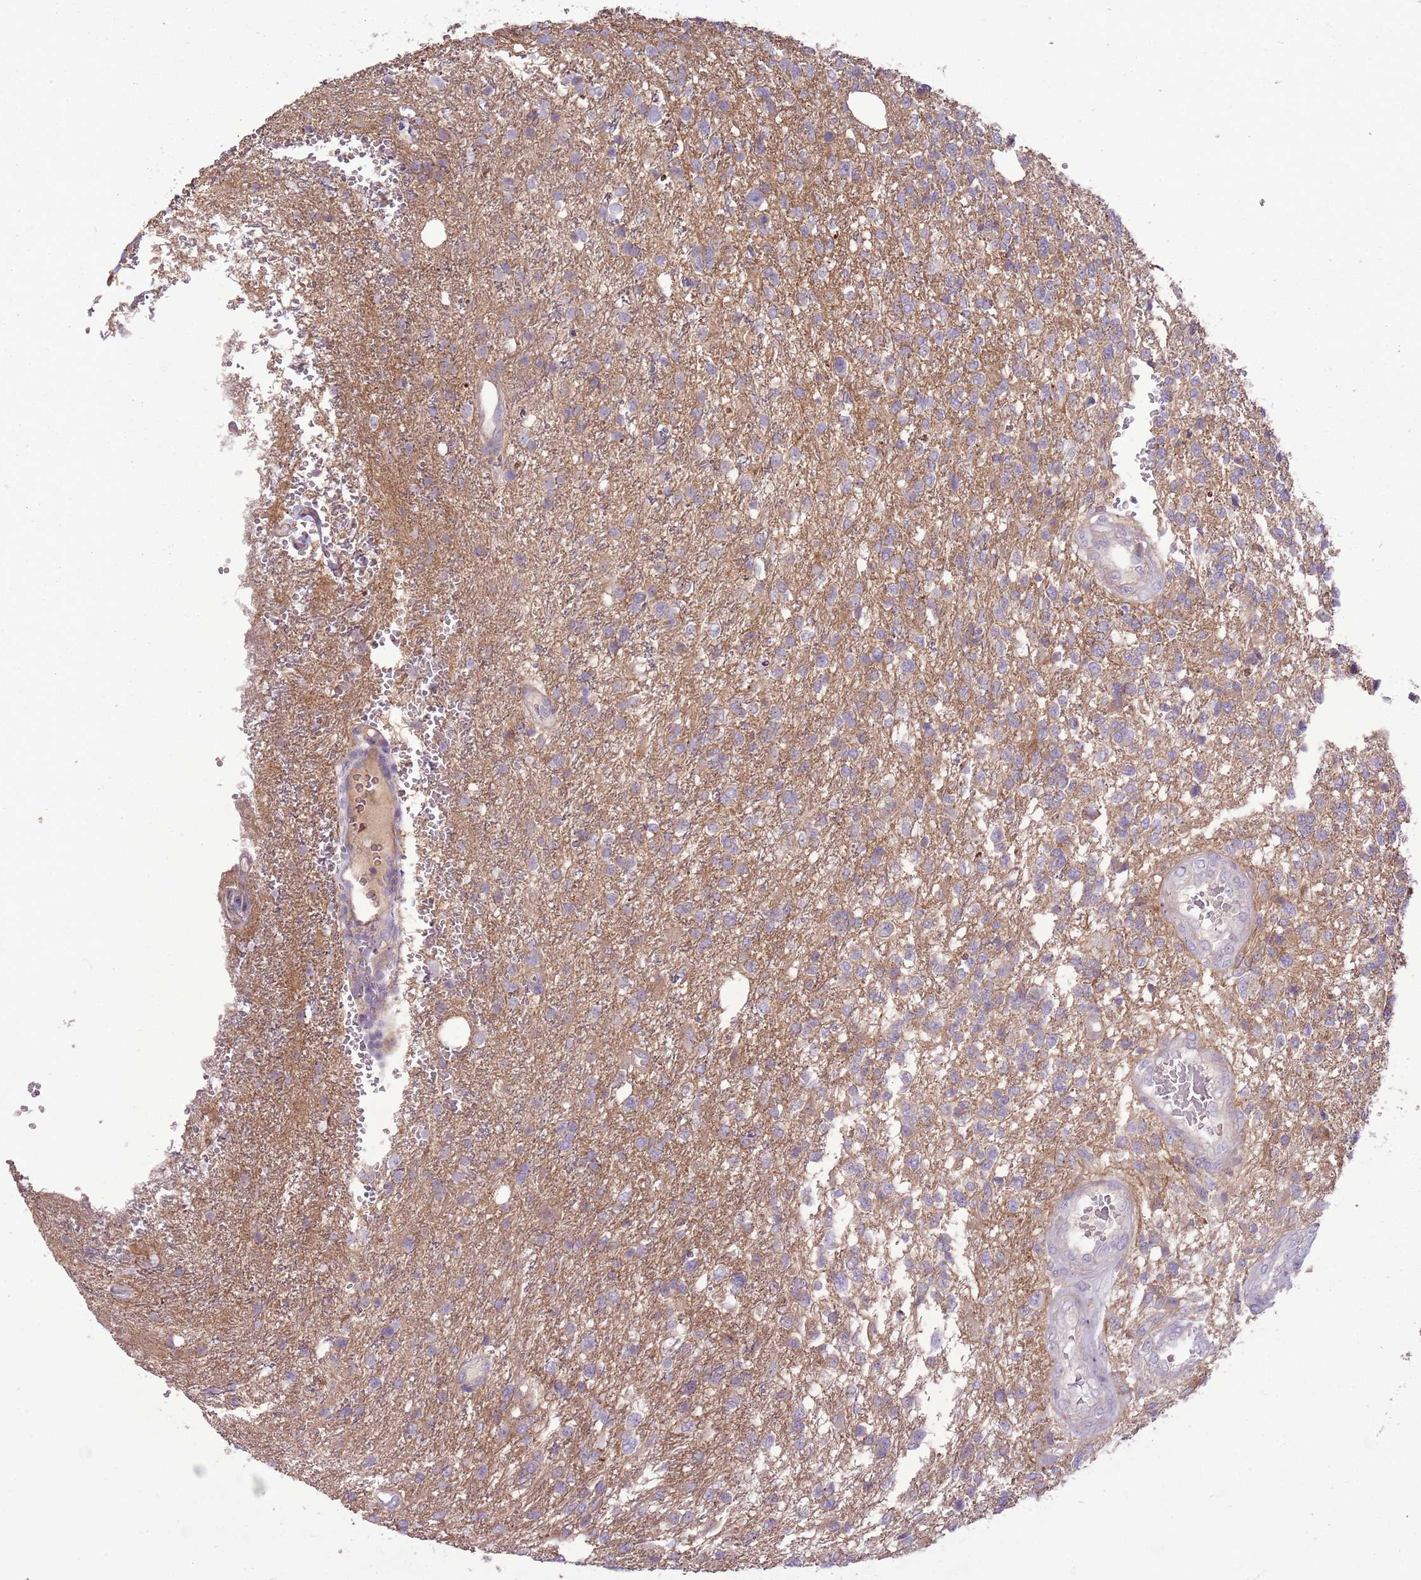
{"staining": {"intensity": "weak", "quantity": "25%-75%", "location": "cytoplasmic/membranous"}, "tissue": "glioma", "cell_type": "Tumor cells", "image_type": "cancer", "snomed": [{"axis": "morphology", "description": "Glioma, malignant, High grade"}, {"axis": "topography", "description": "Brain"}], "caption": "Tumor cells reveal low levels of weak cytoplasmic/membranous positivity in about 25%-75% of cells in glioma. The protein is shown in brown color, while the nuclei are stained blue.", "gene": "ANKRD24", "patient": {"sex": "male", "age": 56}}